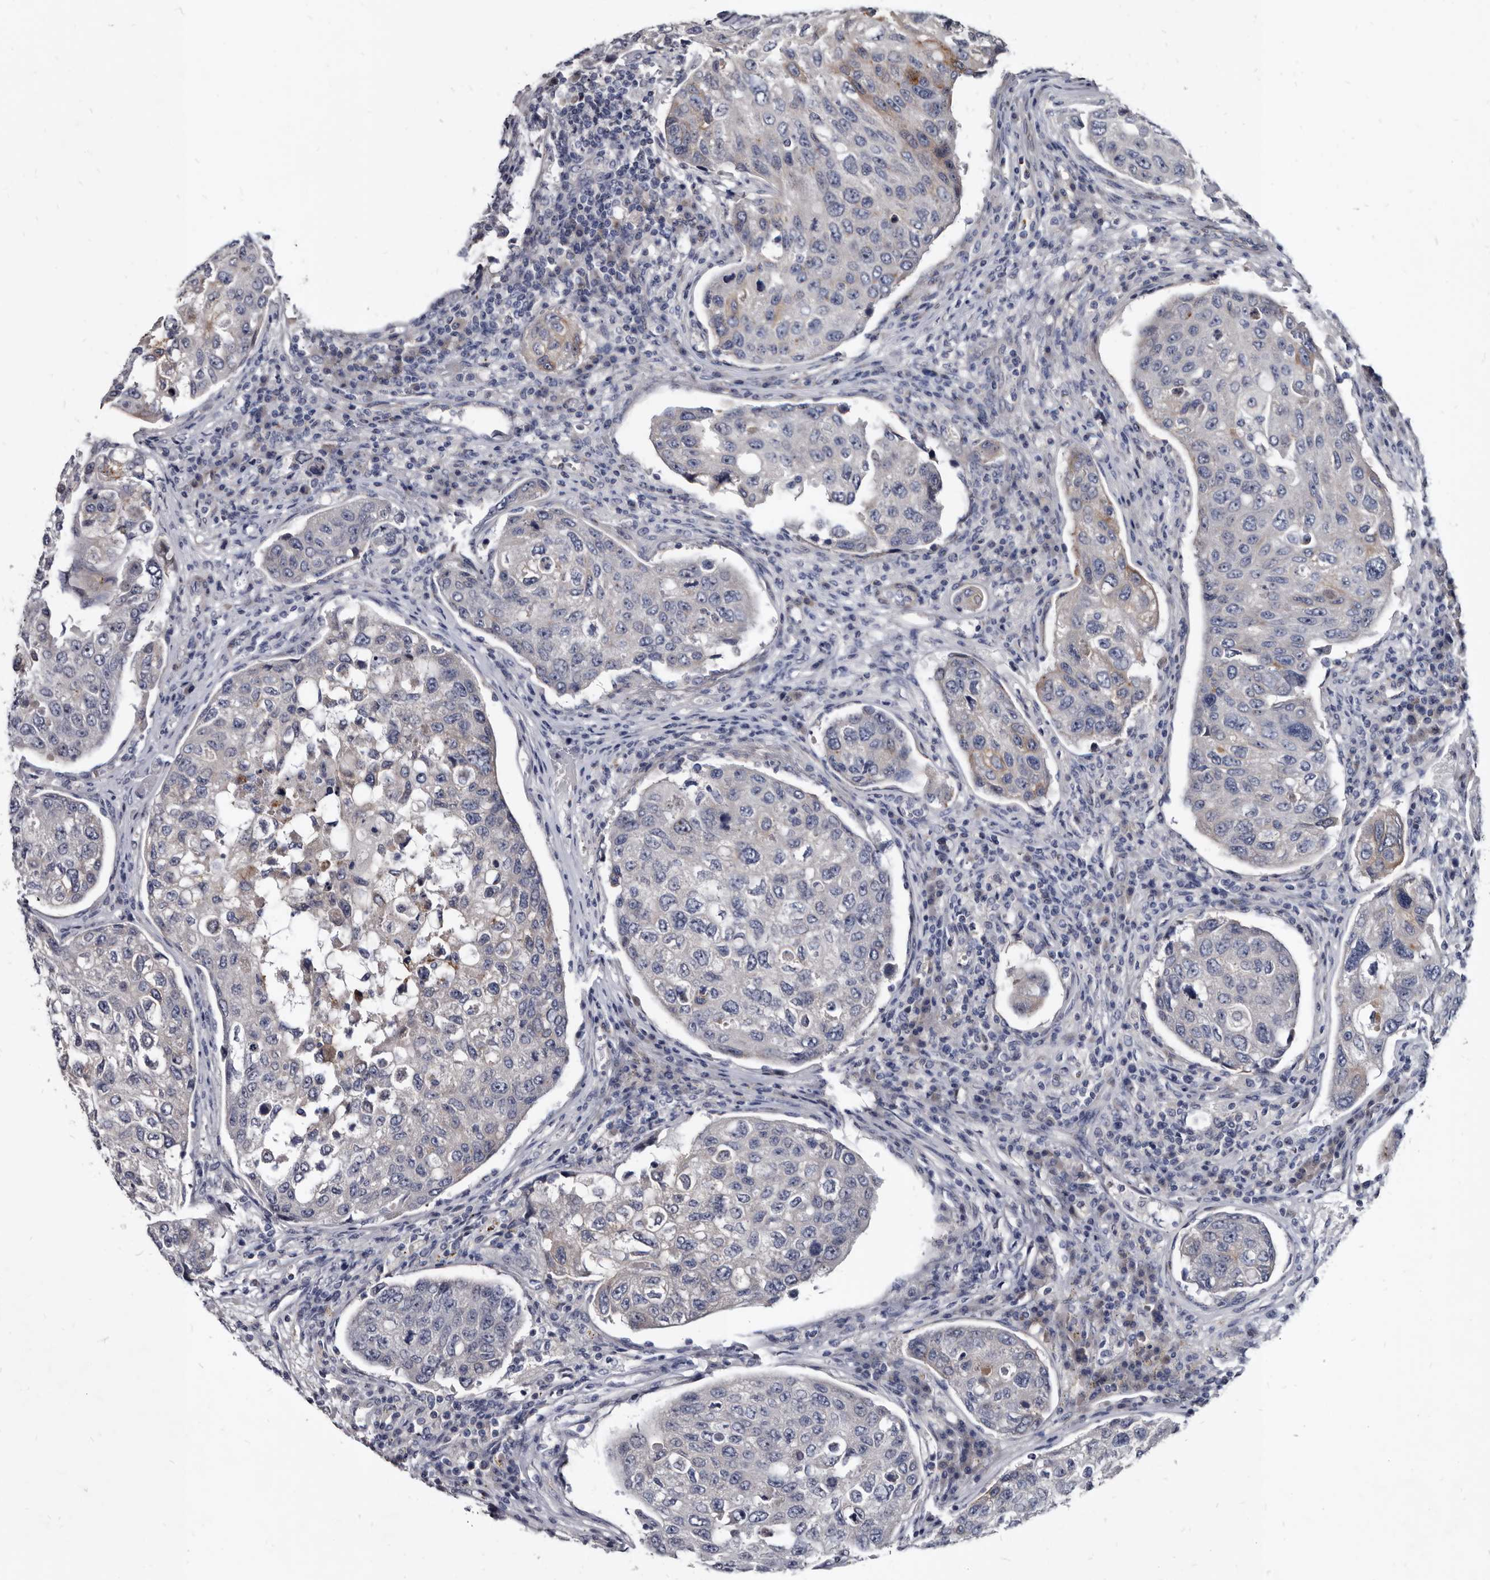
{"staining": {"intensity": "moderate", "quantity": "<25%", "location": "cytoplasmic/membranous"}, "tissue": "urothelial cancer", "cell_type": "Tumor cells", "image_type": "cancer", "snomed": [{"axis": "morphology", "description": "Urothelial carcinoma, High grade"}, {"axis": "topography", "description": "Lymph node"}, {"axis": "topography", "description": "Urinary bladder"}], "caption": "Immunohistochemical staining of human urothelial carcinoma (high-grade) demonstrates low levels of moderate cytoplasmic/membranous protein positivity in approximately <25% of tumor cells.", "gene": "PRSS8", "patient": {"sex": "male", "age": 51}}